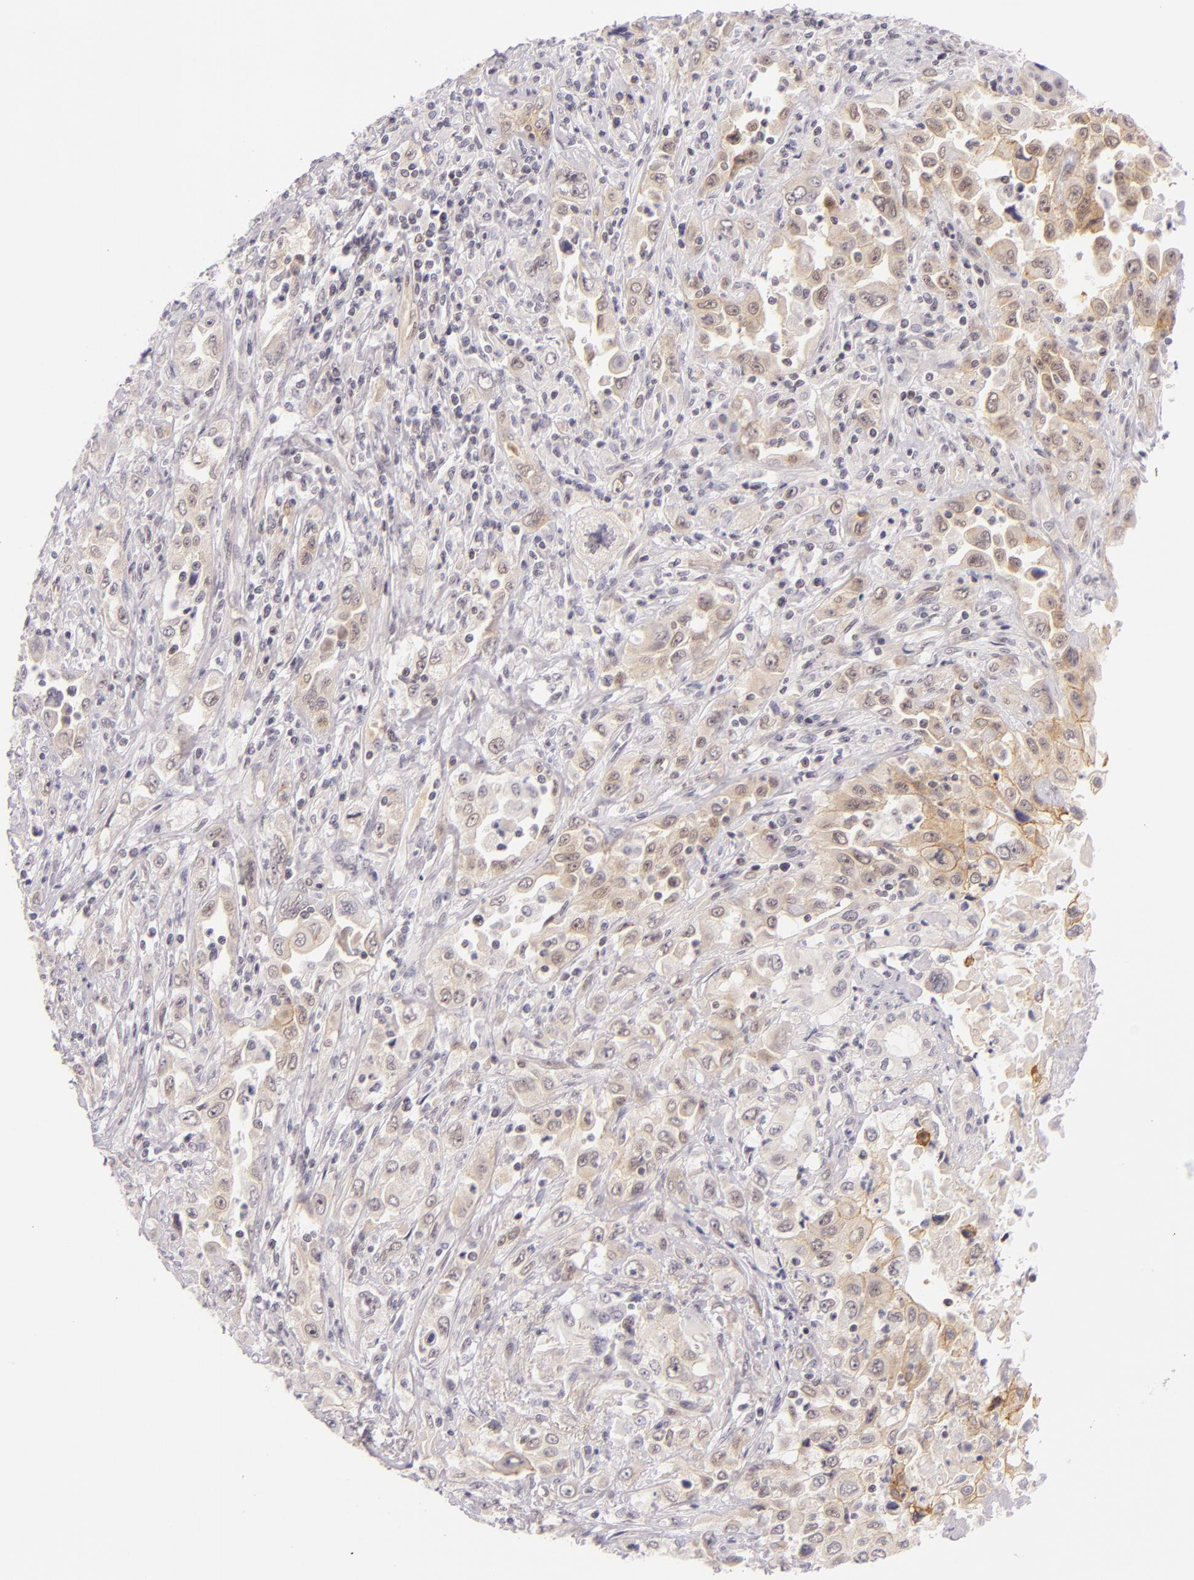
{"staining": {"intensity": "weak", "quantity": "<25%", "location": "cytoplasmic/membranous"}, "tissue": "pancreatic cancer", "cell_type": "Tumor cells", "image_type": "cancer", "snomed": [{"axis": "morphology", "description": "Adenocarcinoma, NOS"}, {"axis": "topography", "description": "Pancreas"}], "caption": "IHC histopathology image of neoplastic tissue: human pancreatic cancer stained with DAB demonstrates no significant protein expression in tumor cells.", "gene": "BCL3", "patient": {"sex": "male", "age": 70}}